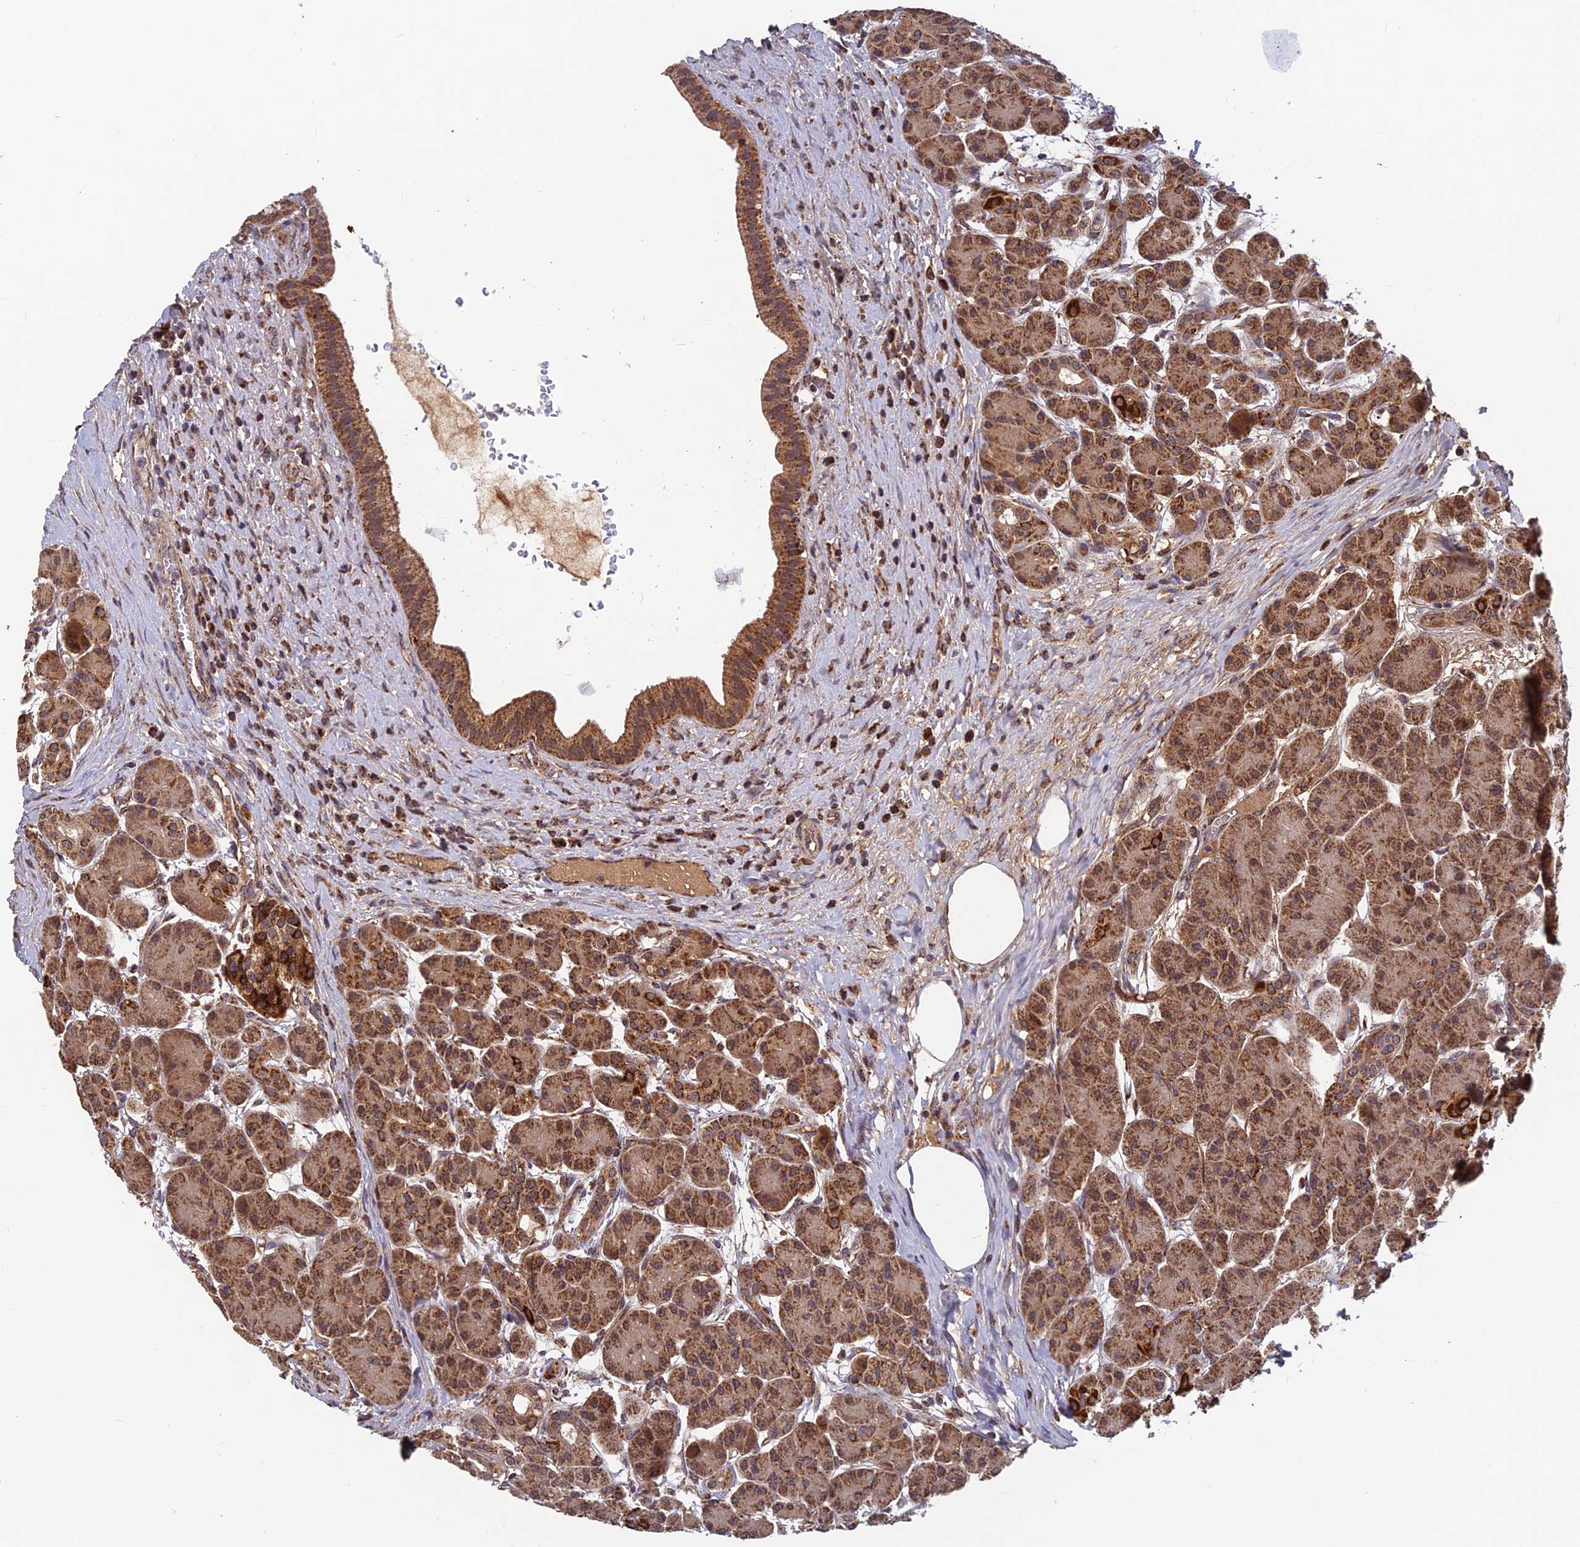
{"staining": {"intensity": "strong", "quantity": ">75%", "location": "cytoplasmic/membranous"}, "tissue": "pancreas", "cell_type": "Exocrine glandular cells", "image_type": "normal", "snomed": [{"axis": "morphology", "description": "Normal tissue, NOS"}, {"axis": "topography", "description": "Pancreas"}], "caption": "The immunohistochemical stain labels strong cytoplasmic/membranous positivity in exocrine glandular cells of unremarkable pancreas.", "gene": "CCDC15", "patient": {"sex": "male", "age": 63}}